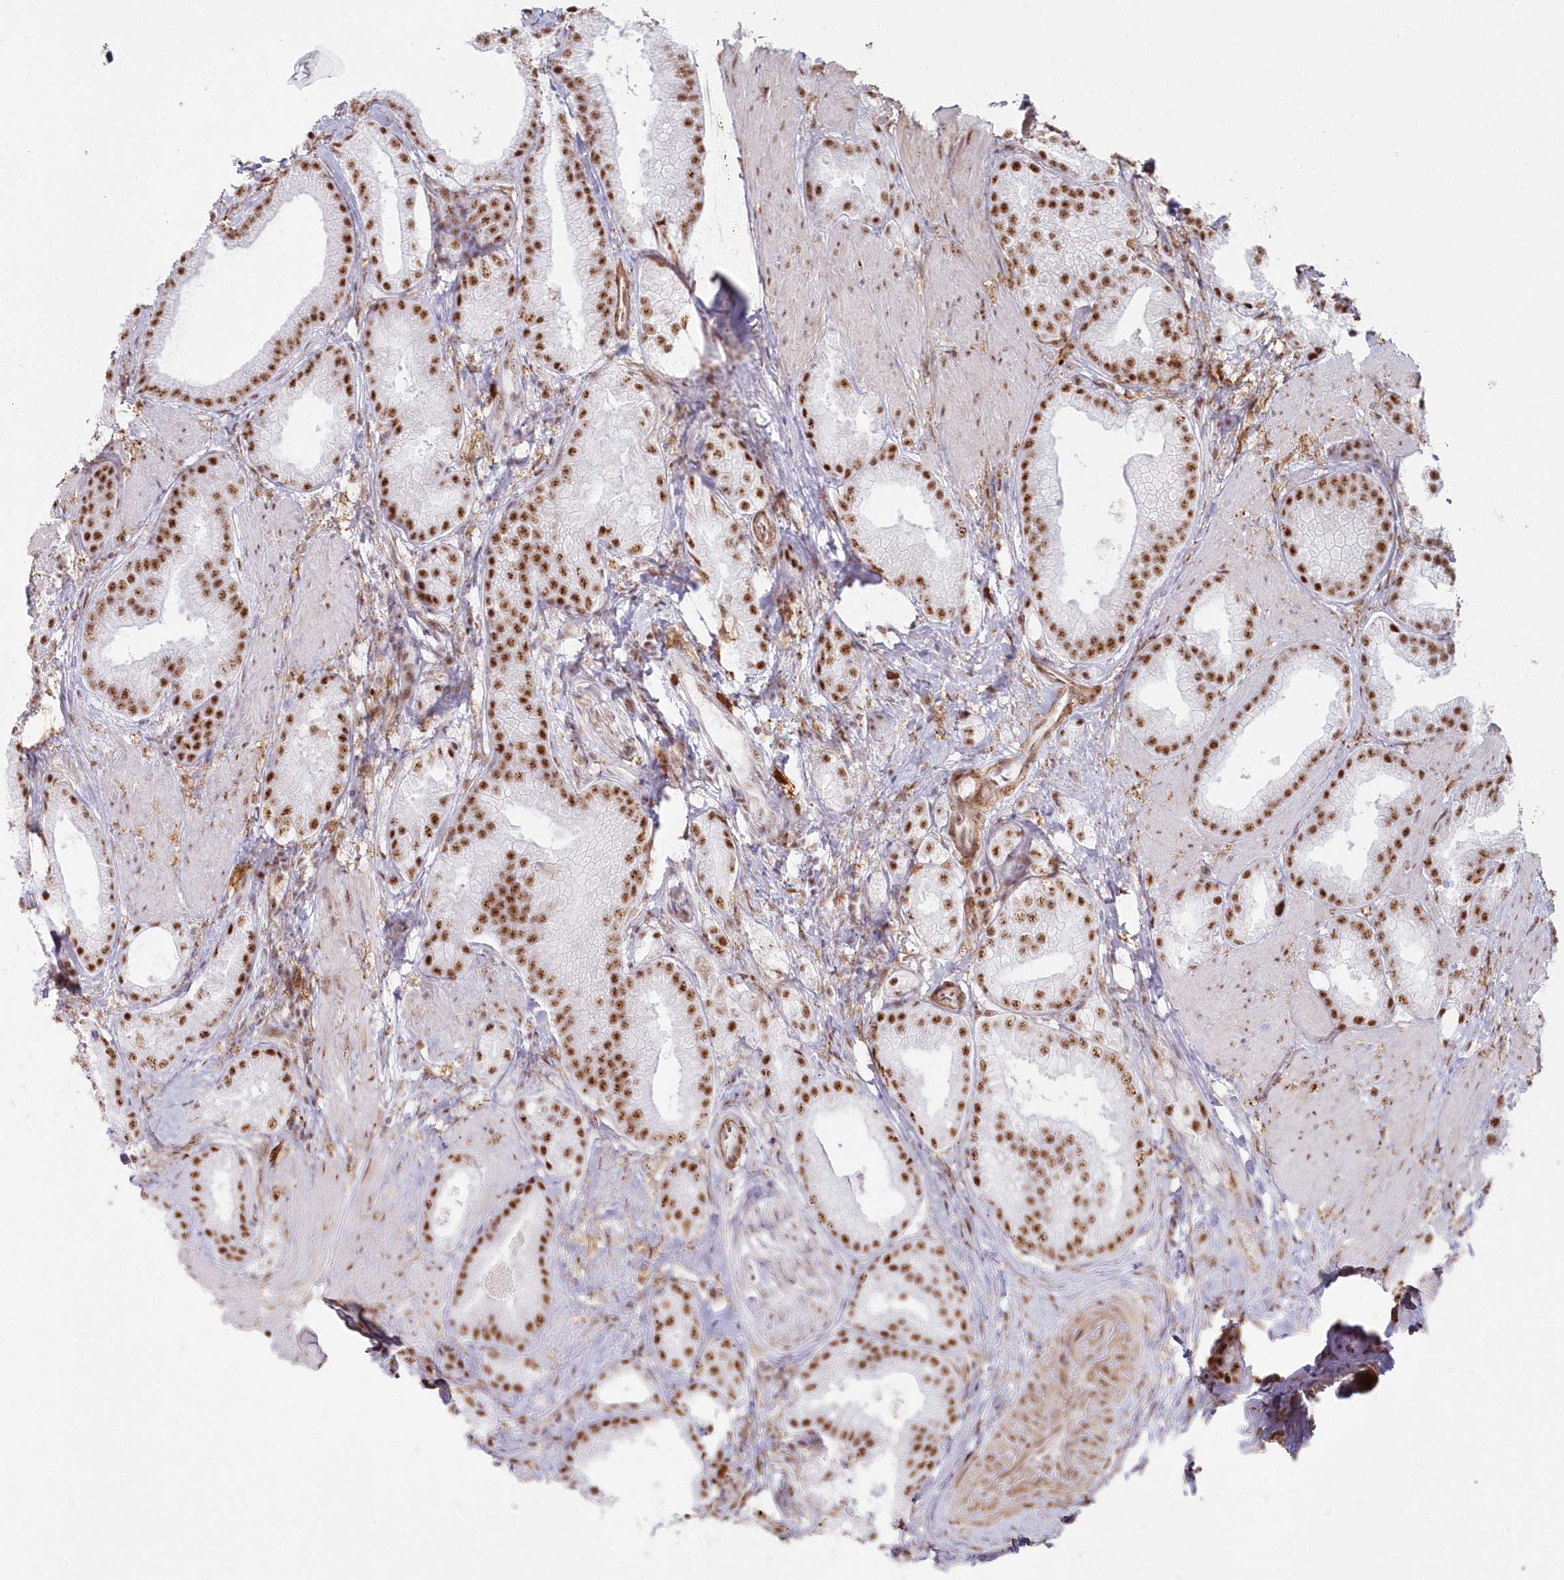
{"staining": {"intensity": "moderate", "quantity": ">75%", "location": "nuclear"}, "tissue": "prostate cancer", "cell_type": "Tumor cells", "image_type": "cancer", "snomed": [{"axis": "morphology", "description": "Adenocarcinoma, Low grade"}, {"axis": "topography", "description": "Prostate"}], "caption": "Immunohistochemical staining of prostate low-grade adenocarcinoma exhibits medium levels of moderate nuclear protein positivity in about >75% of tumor cells.", "gene": "DDX46", "patient": {"sex": "male", "age": 67}}